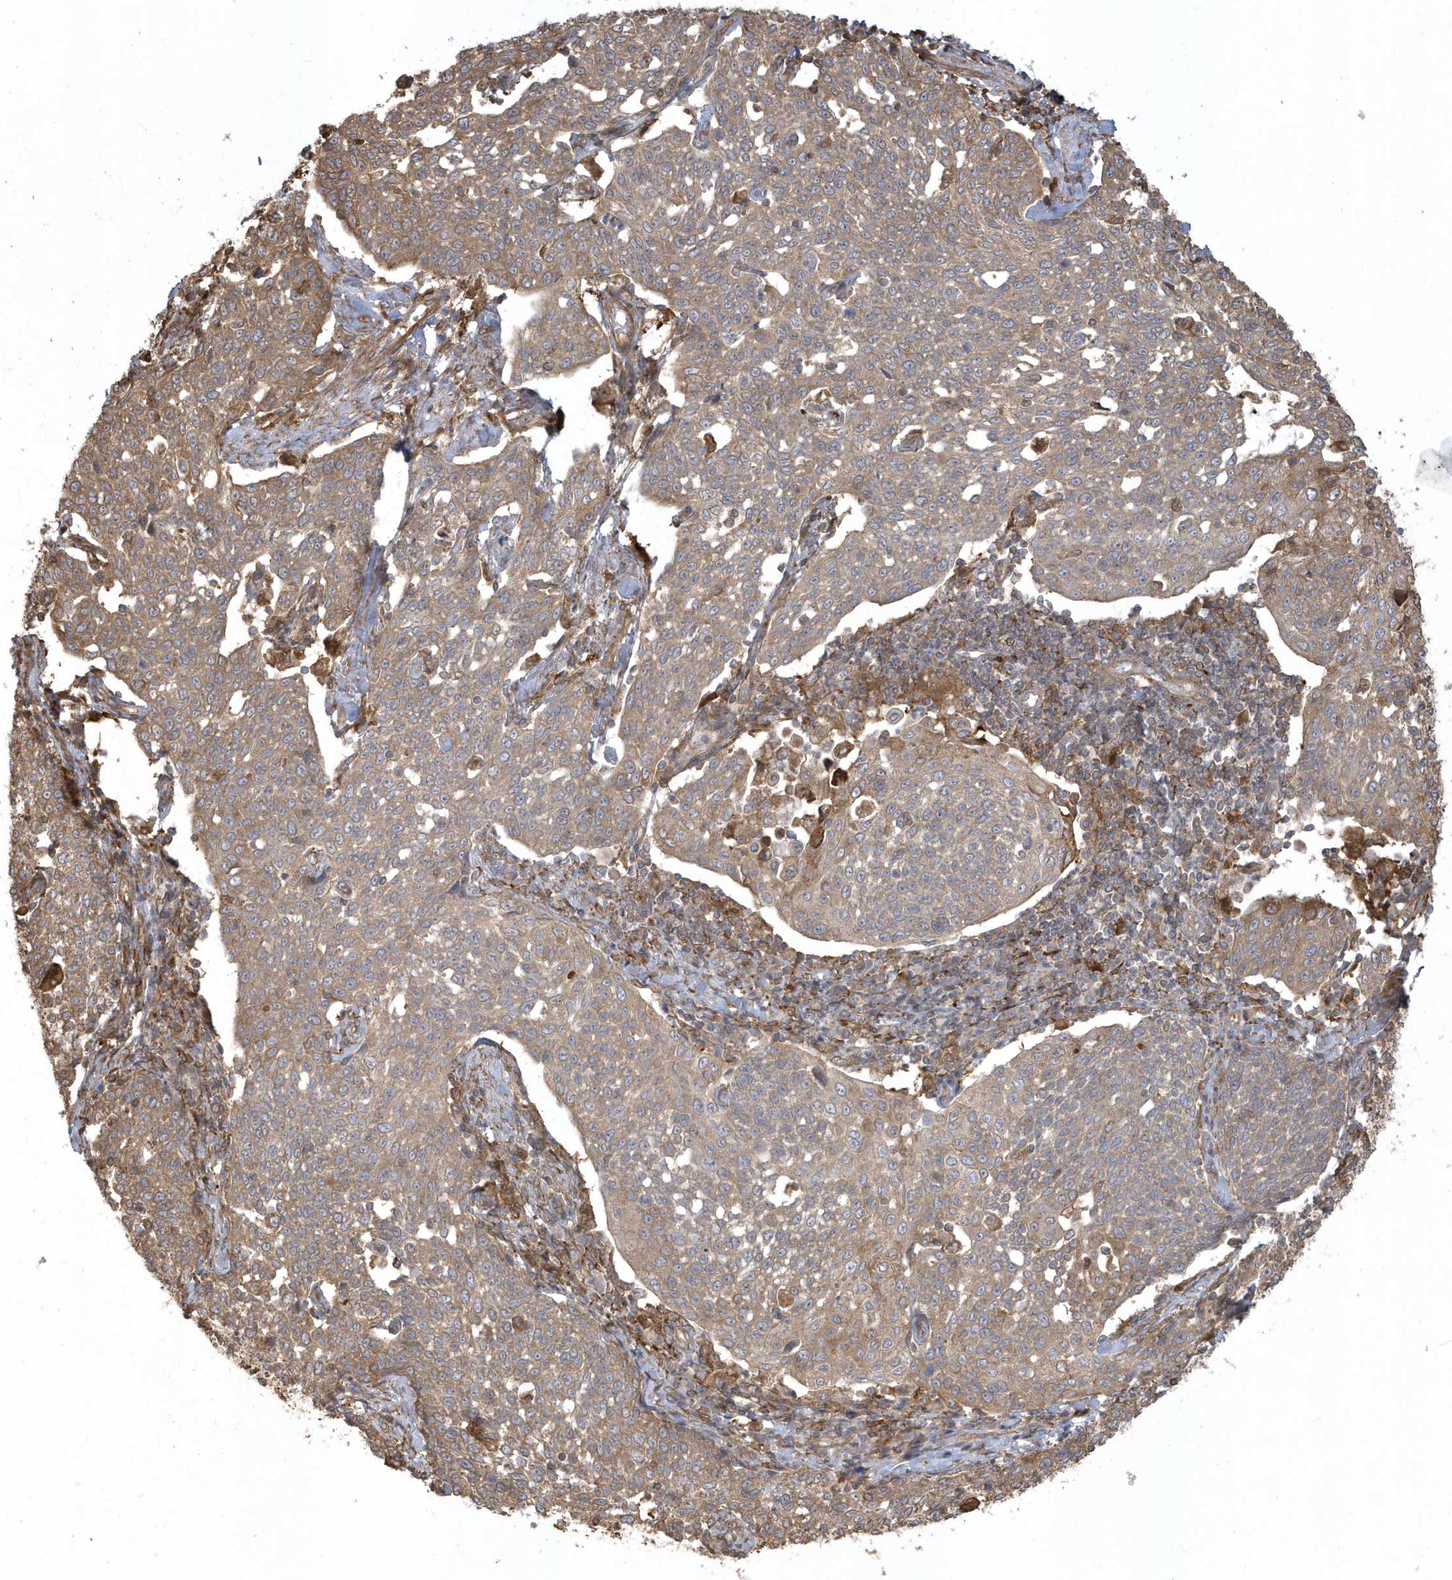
{"staining": {"intensity": "moderate", "quantity": ">75%", "location": "cytoplasmic/membranous"}, "tissue": "cervical cancer", "cell_type": "Tumor cells", "image_type": "cancer", "snomed": [{"axis": "morphology", "description": "Squamous cell carcinoma, NOS"}, {"axis": "topography", "description": "Cervix"}], "caption": "The image reveals staining of cervical squamous cell carcinoma, revealing moderate cytoplasmic/membranous protein expression (brown color) within tumor cells. The protein is stained brown, and the nuclei are stained in blue (DAB (3,3'-diaminobenzidine) IHC with brightfield microscopy, high magnification).", "gene": "HNMT", "patient": {"sex": "female", "age": 34}}